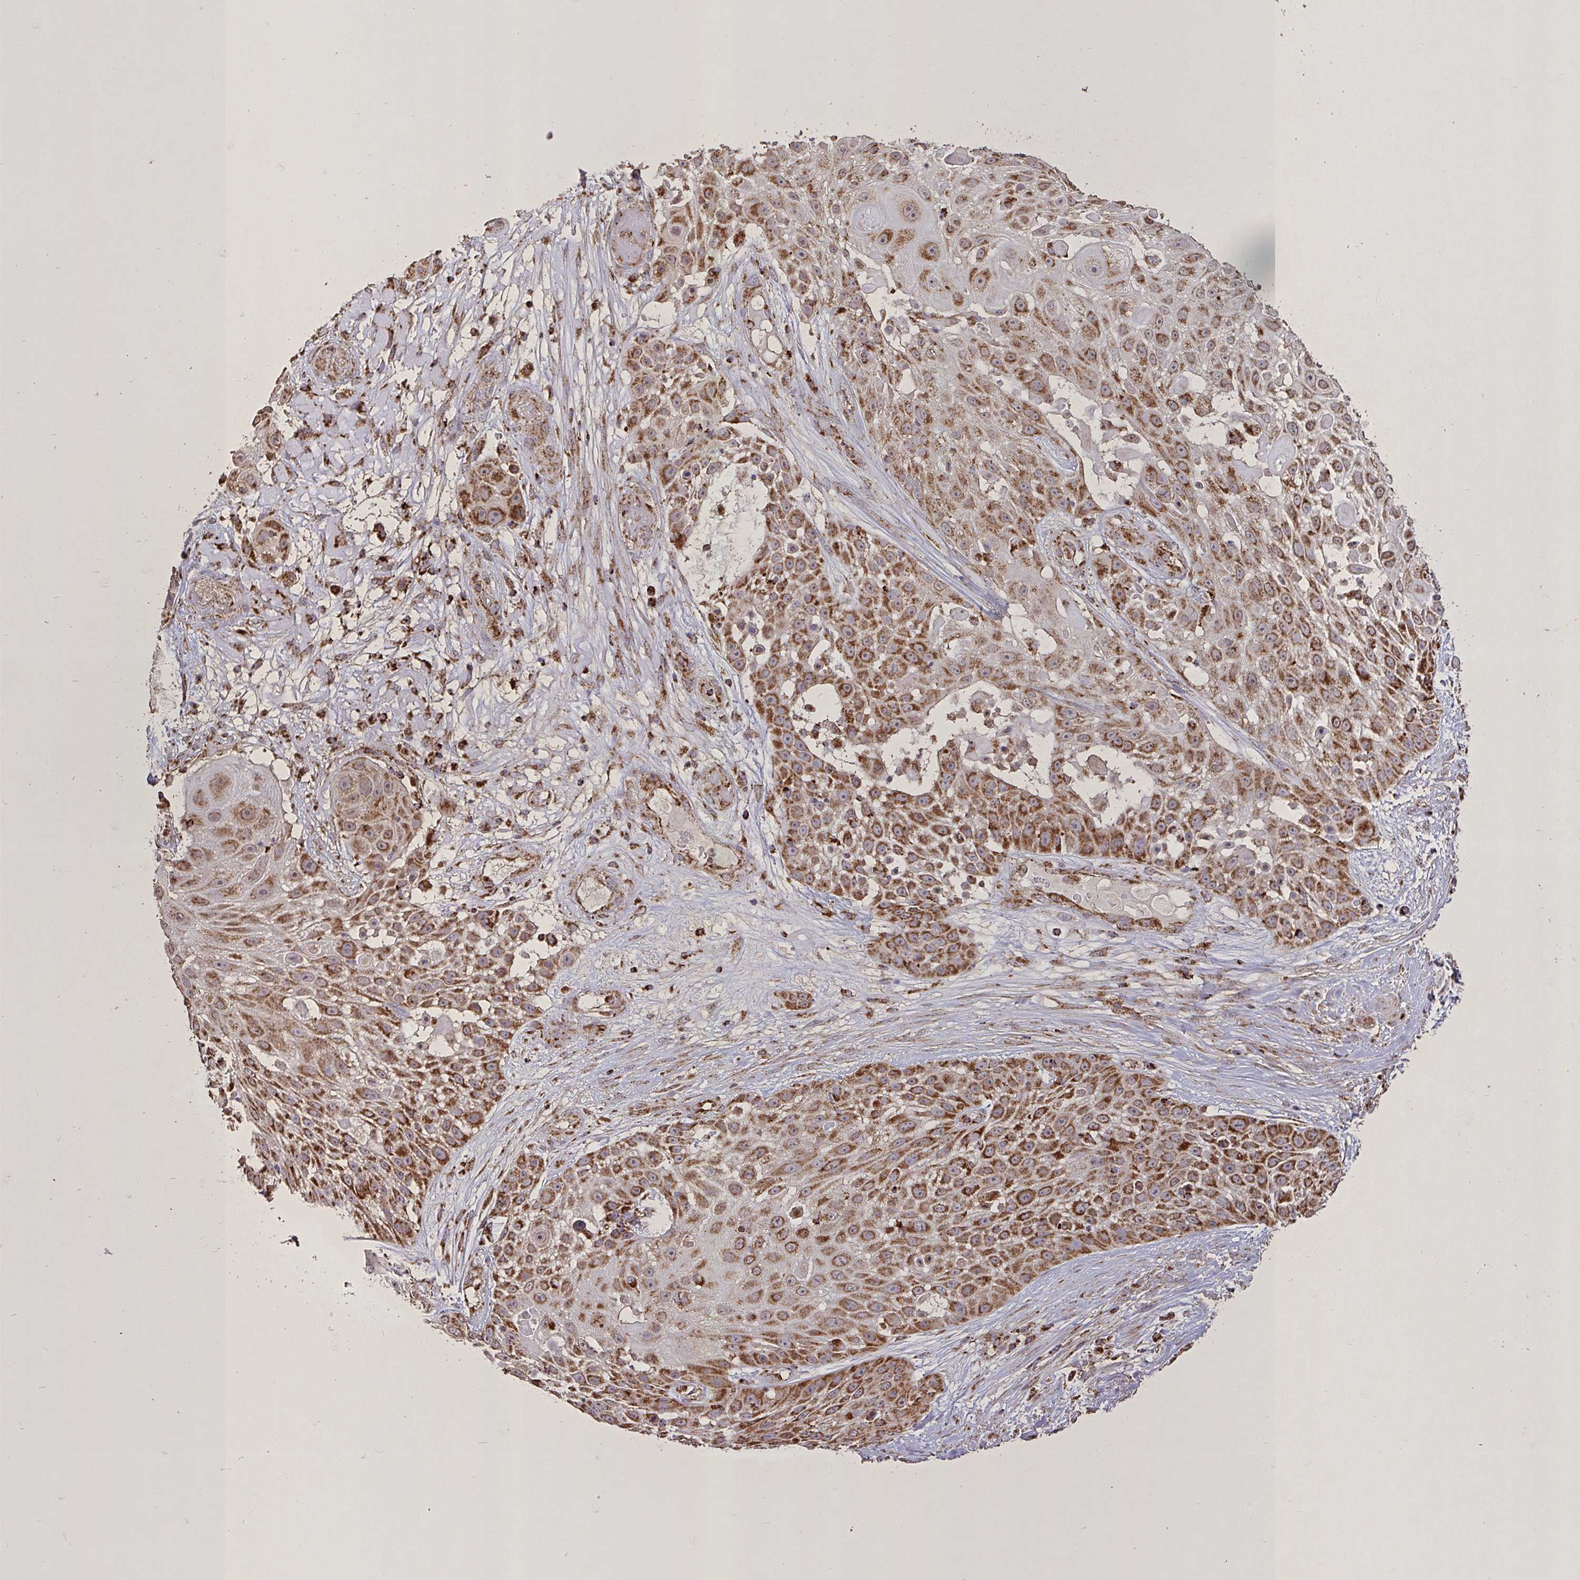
{"staining": {"intensity": "moderate", "quantity": ">75%", "location": "cytoplasmic/membranous"}, "tissue": "skin cancer", "cell_type": "Tumor cells", "image_type": "cancer", "snomed": [{"axis": "morphology", "description": "Squamous cell carcinoma, NOS"}, {"axis": "topography", "description": "Skin"}], "caption": "Protein staining of skin cancer tissue displays moderate cytoplasmic/membranous expression in about >75% of tumor cells.", "gene": "AGK", "patient": {"sex": "female", "age": 86}}